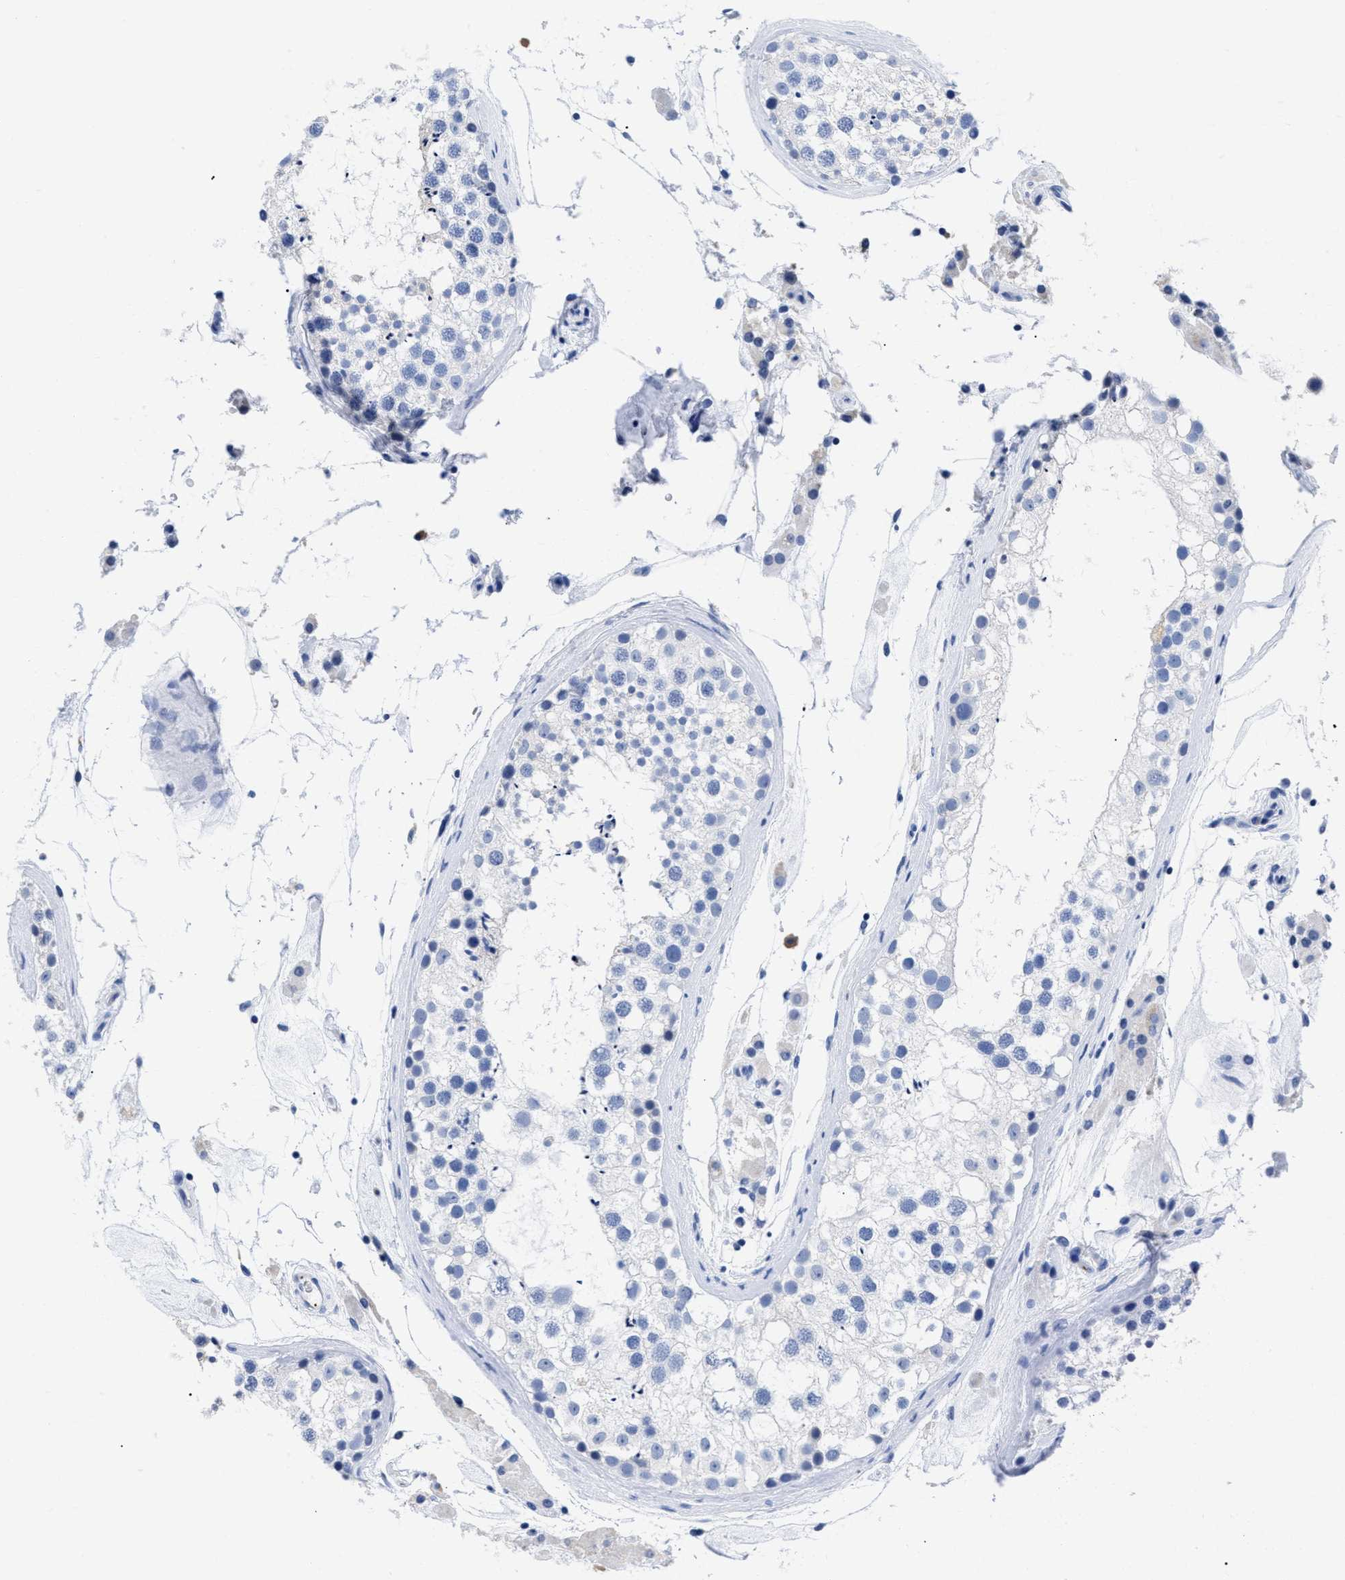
{"staining": {"intensity": "negative", "quantity": "none", "location": "none"}, "tissue": "testis", "cell_type": "Cells in seminiferous ducts", "image_type": "normal", "snomed": [{"axis": "morphology", "description": "Normal tissue, NOS"}, {"axis": "topography", "description": "Testis"}], "caption": "A photomicrograph of human testis is negative for staining in cells in seminiferous ducts.", "gene": "TREML1", "patient": {"sex": "male", "age": 46}}